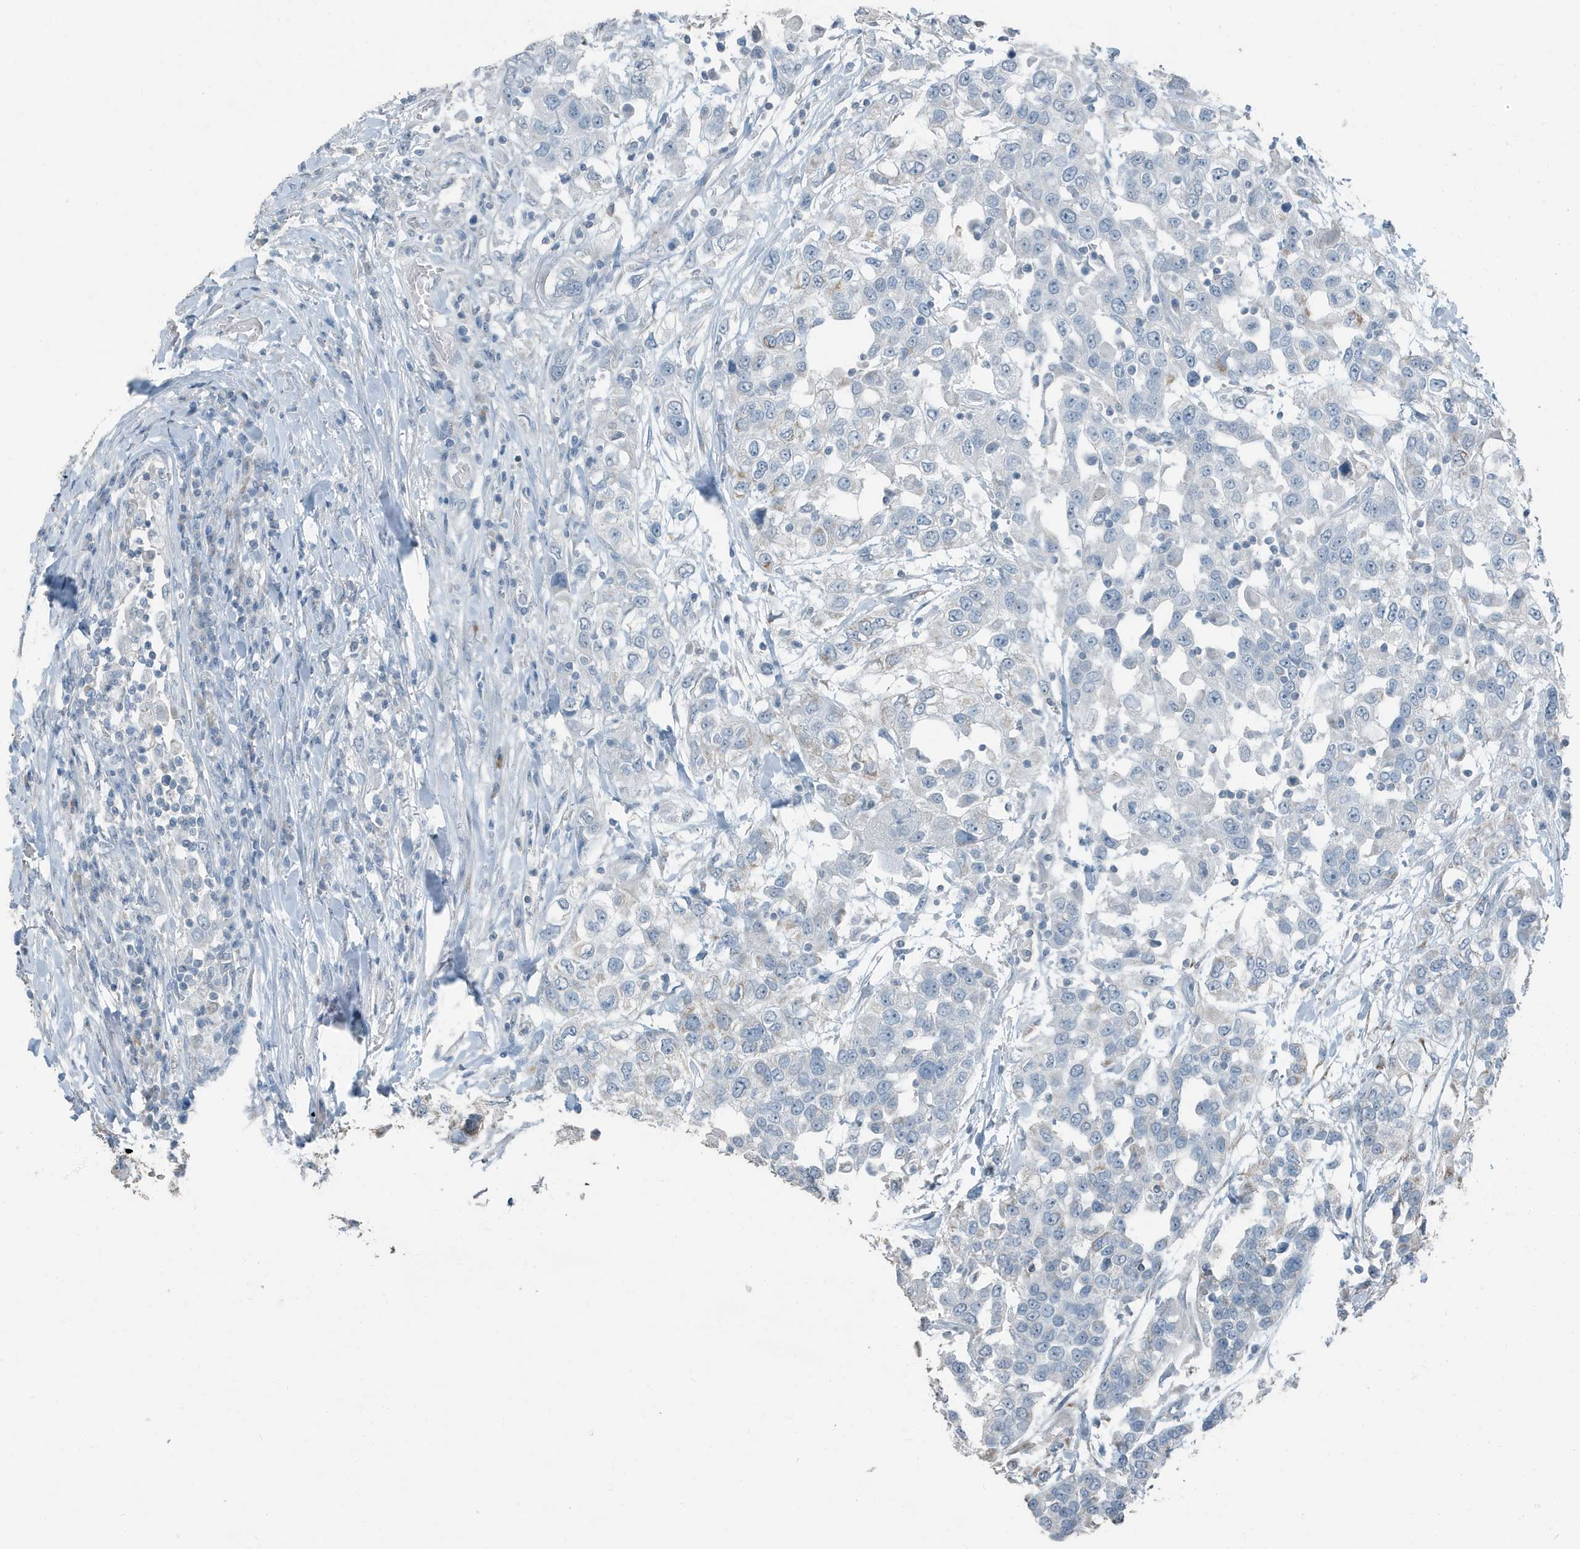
{"staining": {"intensity": "negative", "quantity": "none", "location": "none"}, "tissue": "urothelial cancer", "cell_type": "Tumor cells", "image_type": "cancer", "snomed": [{"axis": "morphology", "description": "Urothelial carcinoma, High grade"}, {"axis": "topography", "description": "Urinary bladder"}], "caption": "There is no significant staining in tumor cells of high-grade urothelial carcinoma.", "gene": "FAM162A", "patient": {"sex": "female", "age": 80}}